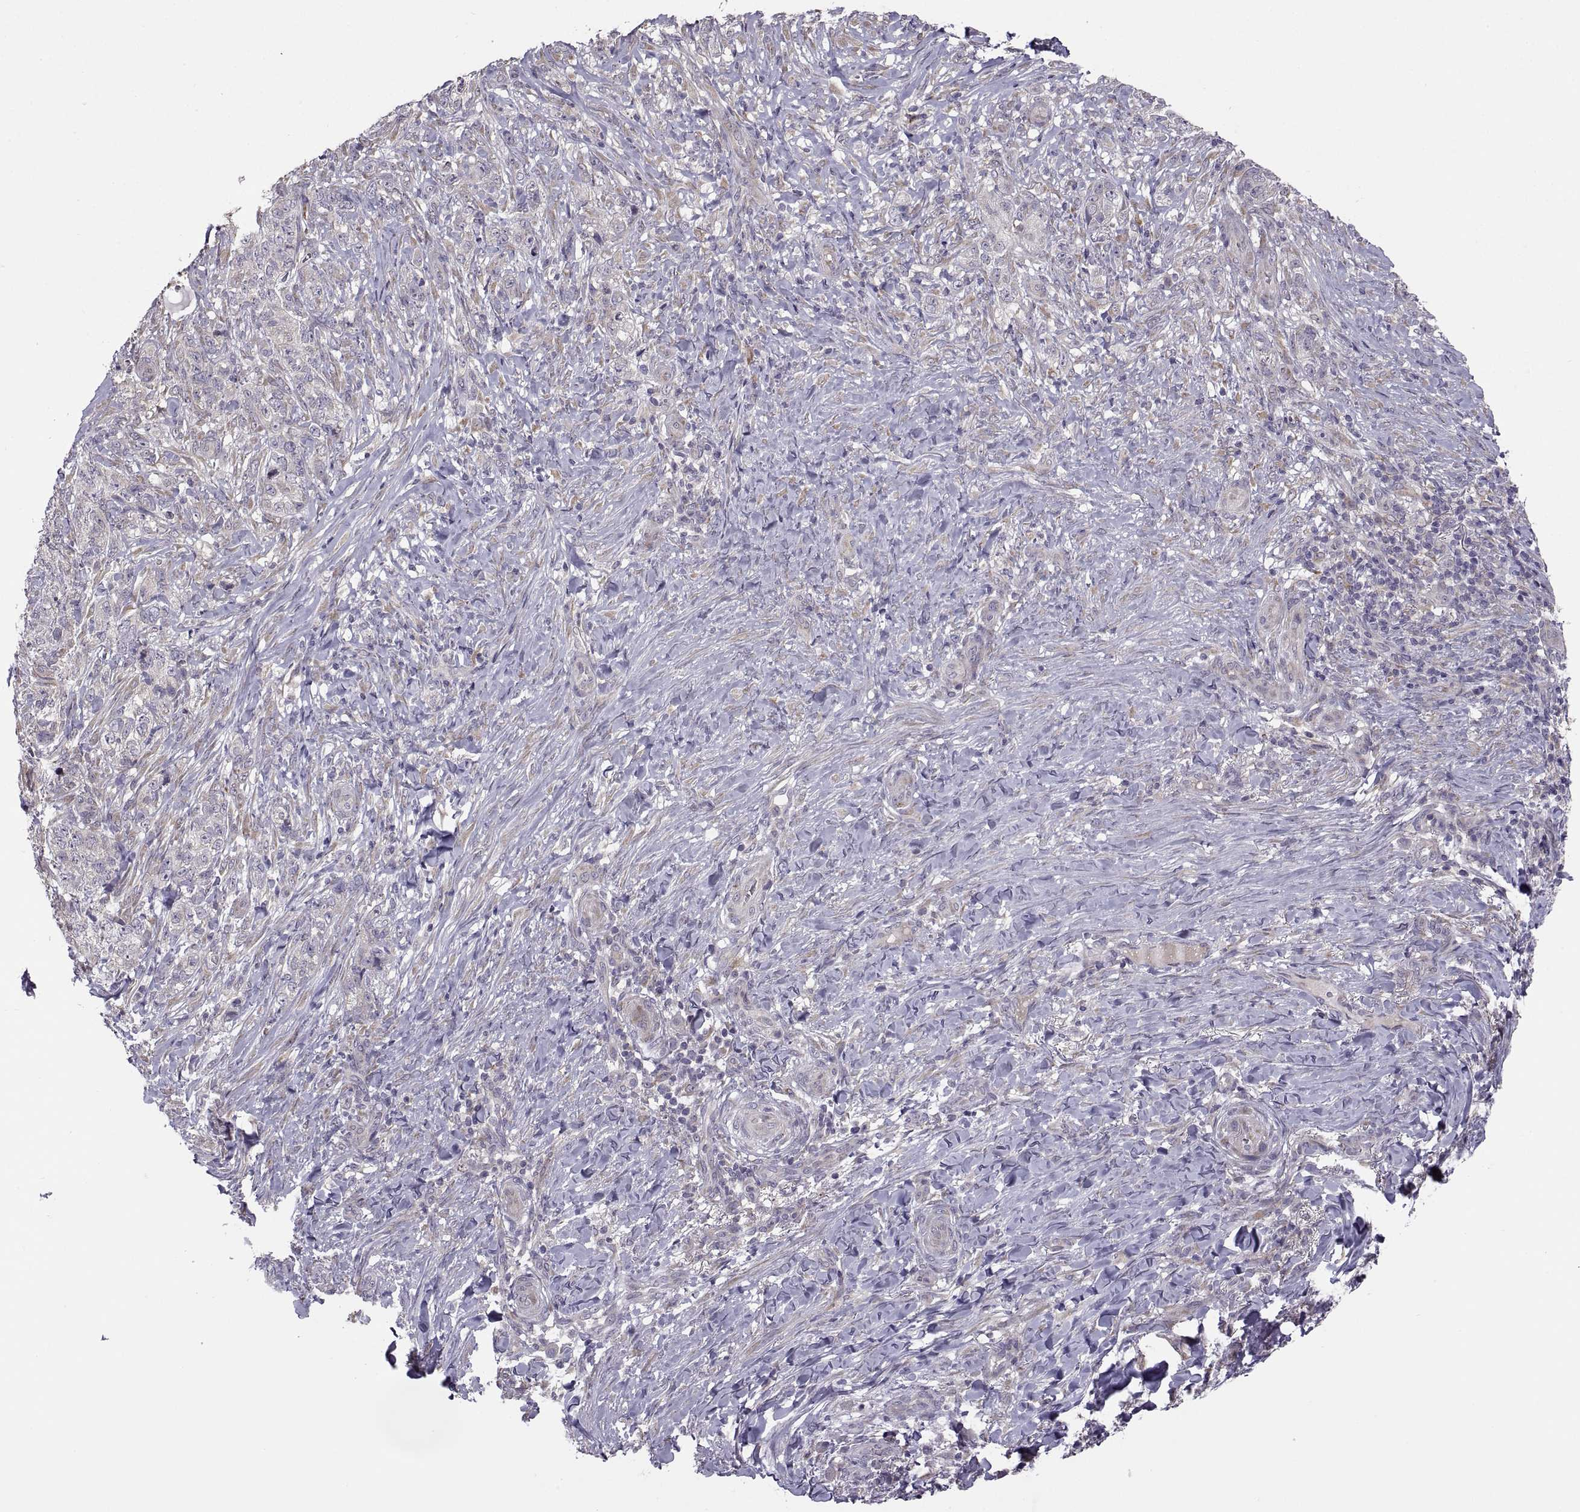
{"staining": {"intensity": "negative", "quantity": "none", "location": "none"}, "tissue": "skin cancer", "cell_type": "Tumor cells", "image_type": "cancer", "snomed": [{"axis": "morphology", "description": "Basal cell carcinoma"}, {"axis": "topography", "description": "Skin"}], "caption": "This micrograph is of skin cancer stained with immunohistochemistry (IHC) to label a protein in brown with the nuclei are counter-stained blue. There is no staining in tumor cells. (Brightfield microscopy of DAB (3,3'-diaminobenzidine) immunohistochemistry (IHC) at high magnification).", "gene": "ACSBG2", "patient": {"sex": "female", "age": 69}}